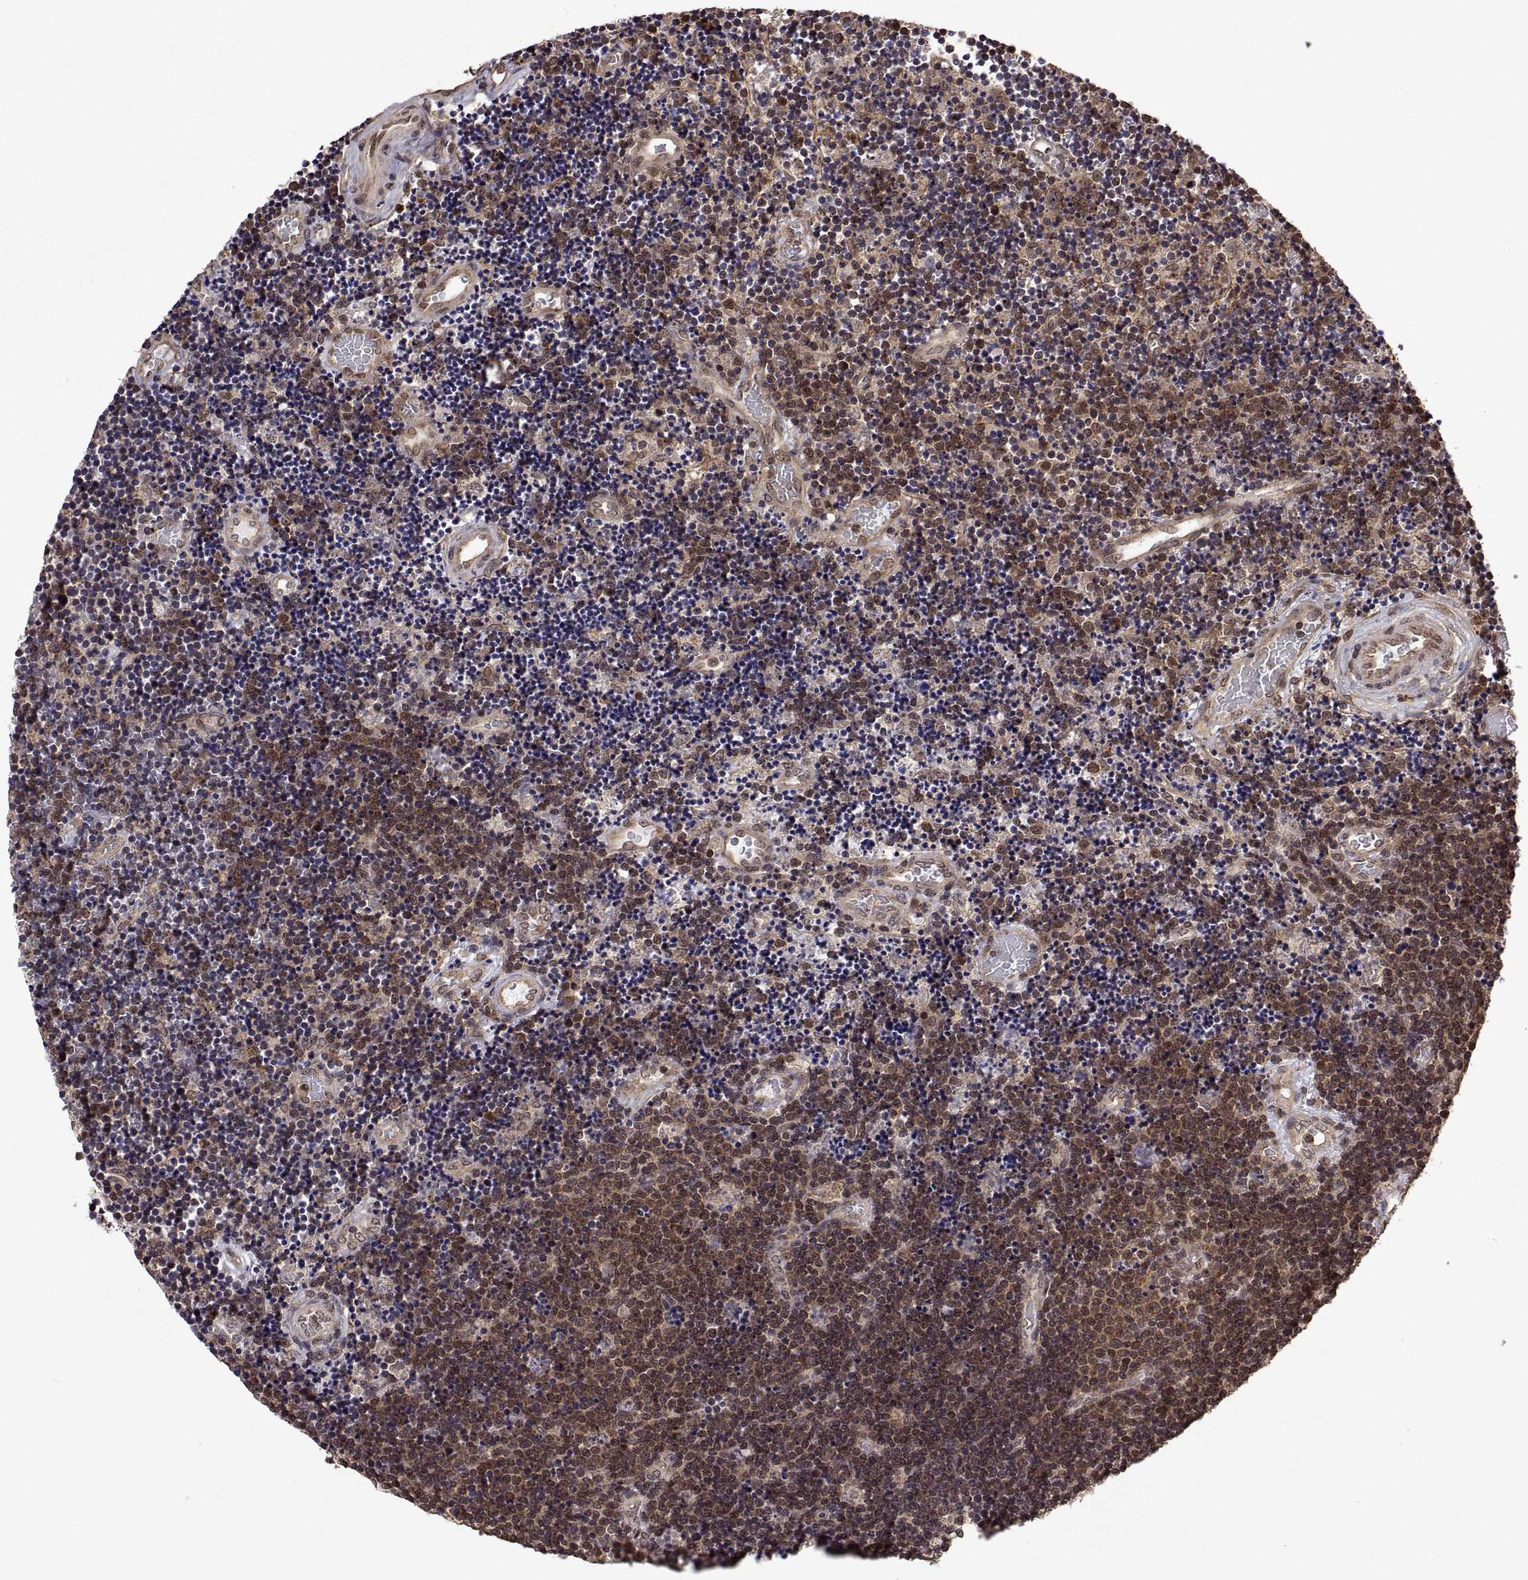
{"staining": {"intensity": "moderate", "quantity": "25%-75%", "location": "cytoplasmic/membranous,nuclear"}, "tissue": "lymphoma", "cell_type": "Tumor cells", "image_type": "cancer", "snomed": [{"axis": "morphology", "description": "Malignant lymphoma, non-Hodgkin's type, Low grade"}, {"axis": "topography", "description": "Brain"}], "caption": "This histopathology image exhibits IHC staining of human malignant lymphoma, non-Hodgkin's type (low-grade), with medium moderate cytoplasmic/membranous and nuclear staining in about 25%-75% of tumor cells.", "gene": "ZNRF2", "patient": {"sex": "female", "age": 66}}